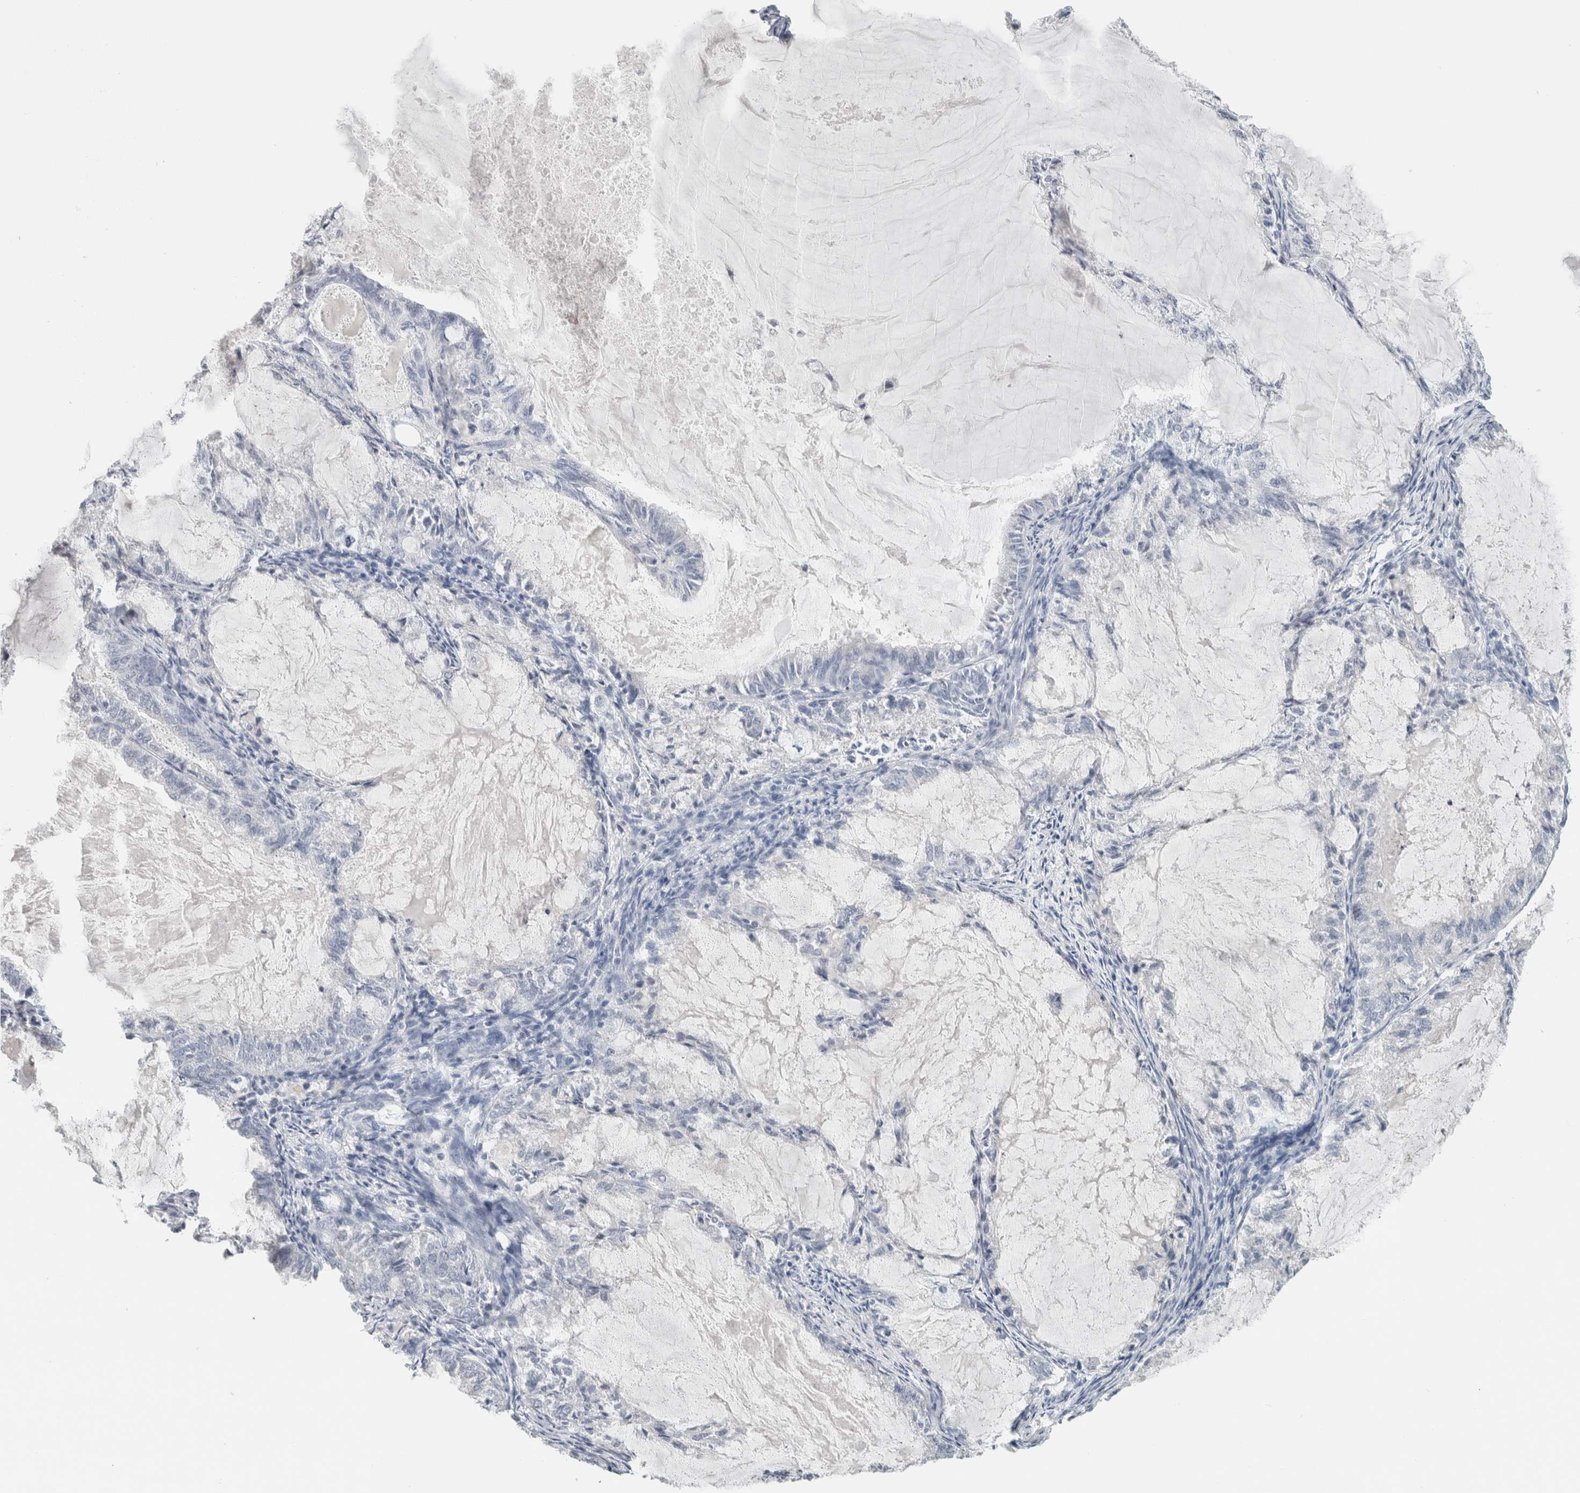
{"staining": {"intensity": "negative", "quantity": "none", "location": "none"}, "tissue": "endometrial cancer", "cell_type": "Tumor cells", "image_type": "cancer", "snomed": [{"axis": "morphology", "description": "Adenocarcinoma, NOS"}, {"axis": "topography", "description": "Endometrium"}], "caption": "IHC of endometrial cancer displays no staining in tumor cells.", "gene": "CRAT", "patient": {"sex": "female", "age": 86}}